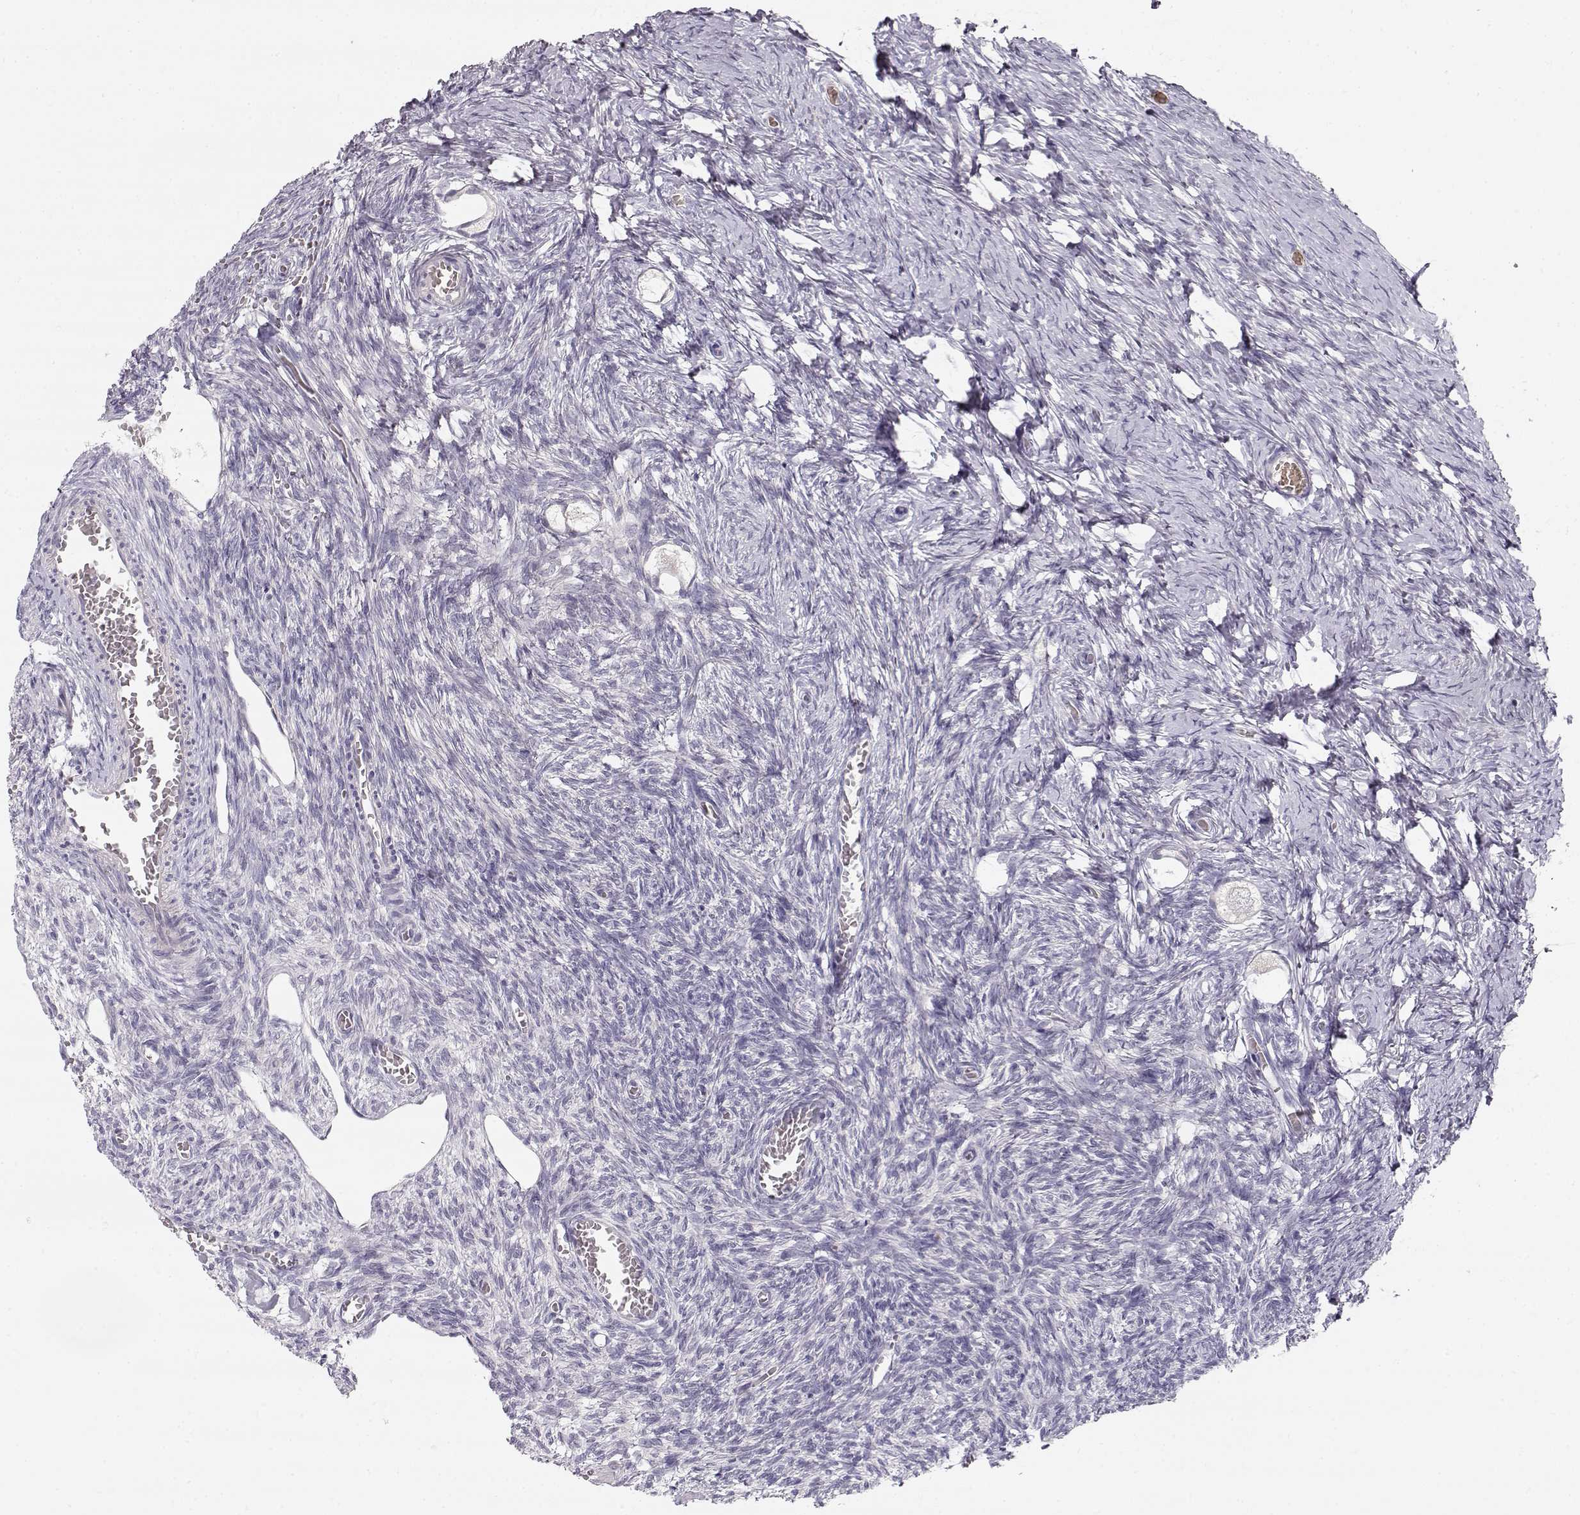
{"staining": {"intensity": "negative", "quantity": "none", "location": "none"}, "tissue": "ovary", "cell_type": "Follicle cells", "image_type": "normal", "snomed": [{"axis": "morphology", "description": "Normal tissue, NOS"}, {"axis": "topography", "description": "Ovary"}], "caption": "High magnification brightfield microscopy of normal ovary stained with DAB (brown) and counterstained with hematoxylin (blue): follicle cells show no significant positivity.", "gene": "TTC26", "patient": {"sex": "female", "age": 27}}